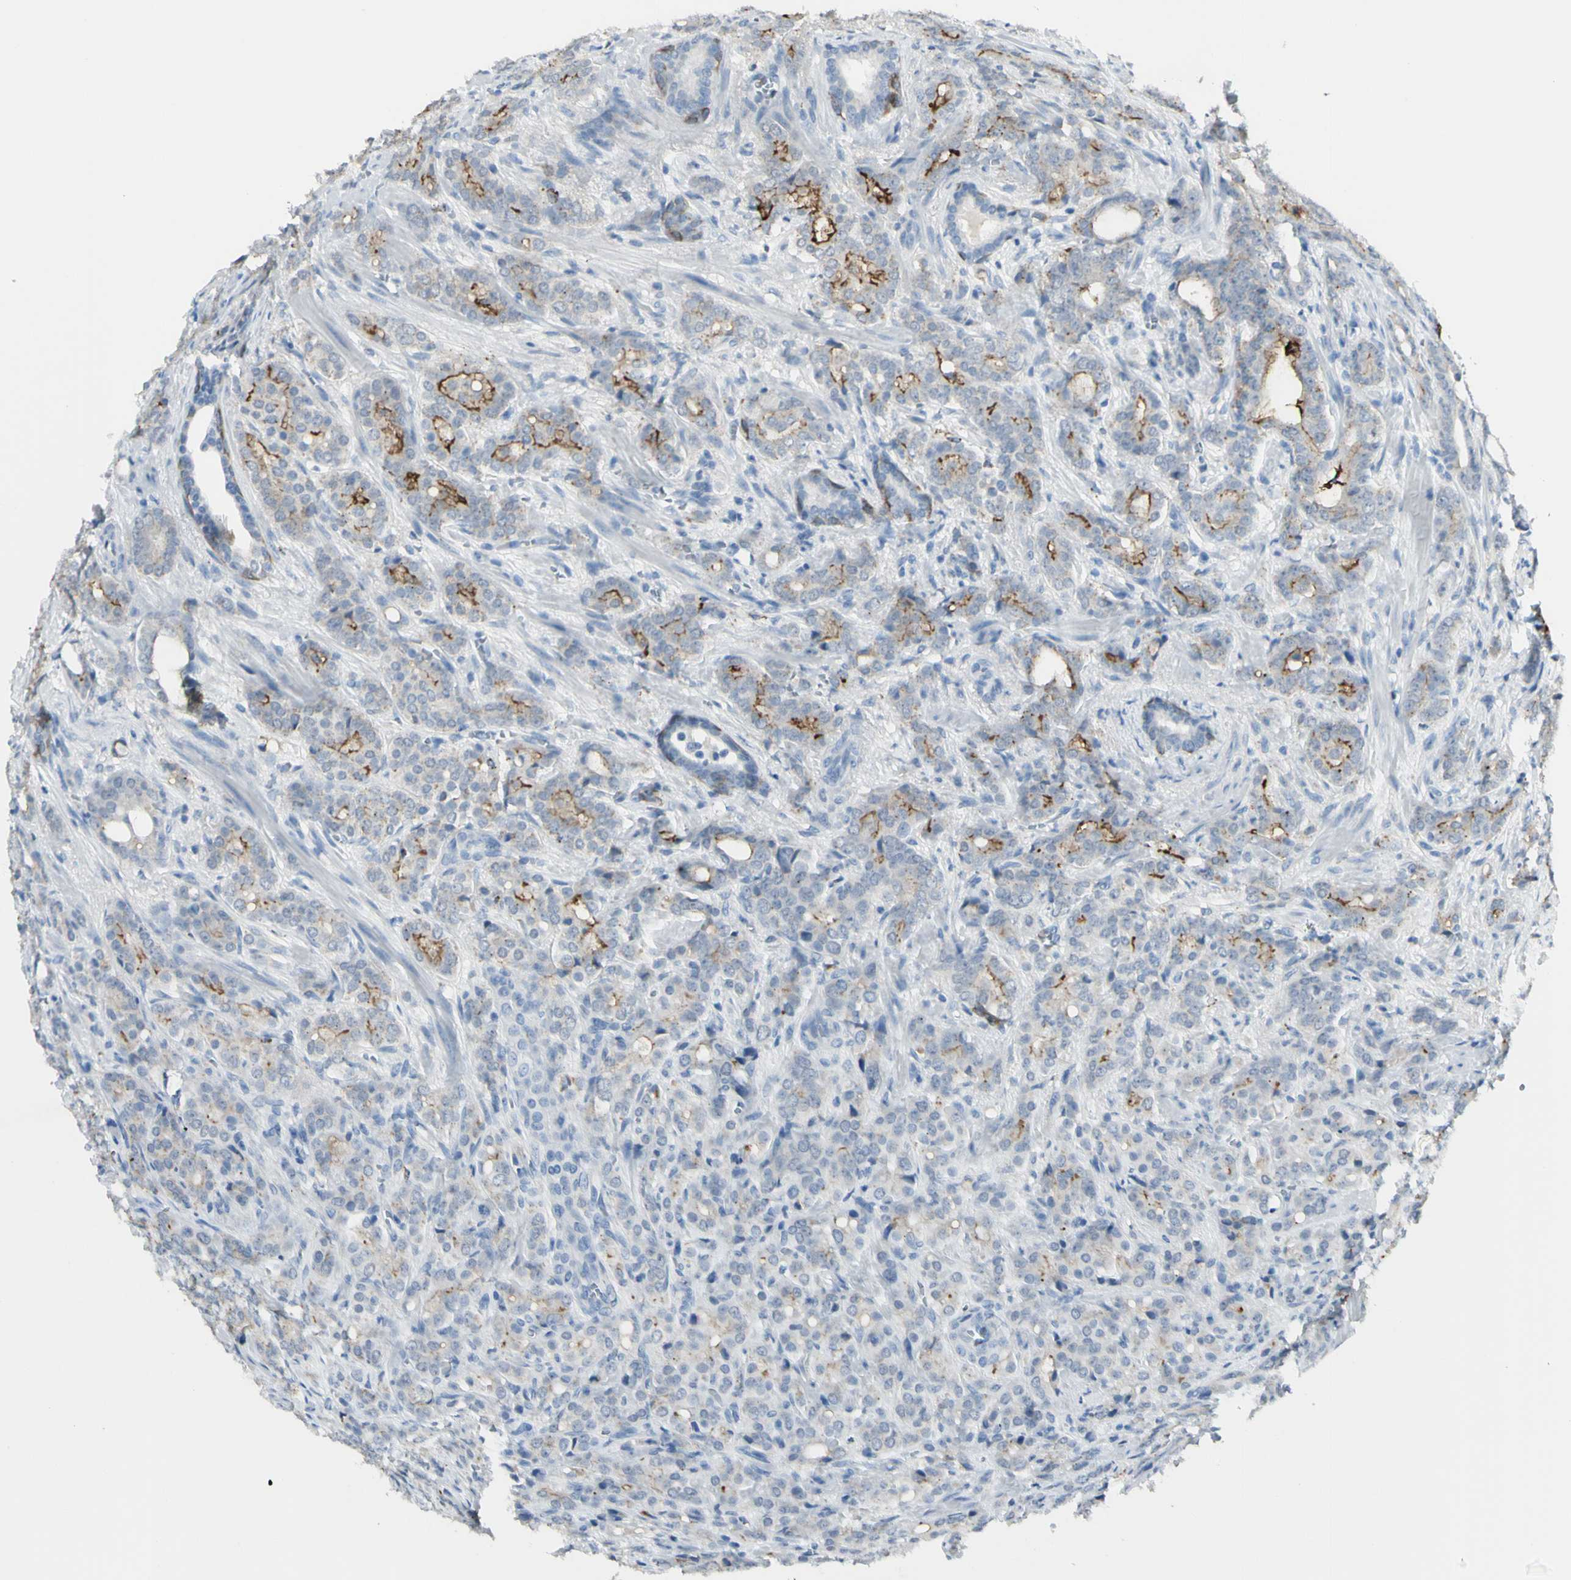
{"staining": {"intensity": "moderate", "quantity": "<25%", "location": "cytoplasmic/membranous"}, "tissue": "prostate cancer", "cell_type": "Tumor cells", "image_type": "cancer", "snomed": [{"axis": "morphology", "description": "Adenocarcinoma, High grade"}, {"axis": "topography", "description": "Prostate"}], "caption": "Protein staining of prostate cancer tissue demonstrates moderate cytoplasmic/membranous positivity in about <25% of tumor cells. (DAB IHC with brightfield microscopy, high magnification).", "gene": "ZNF557", "patient": {"sex": "male", "age": 64}}